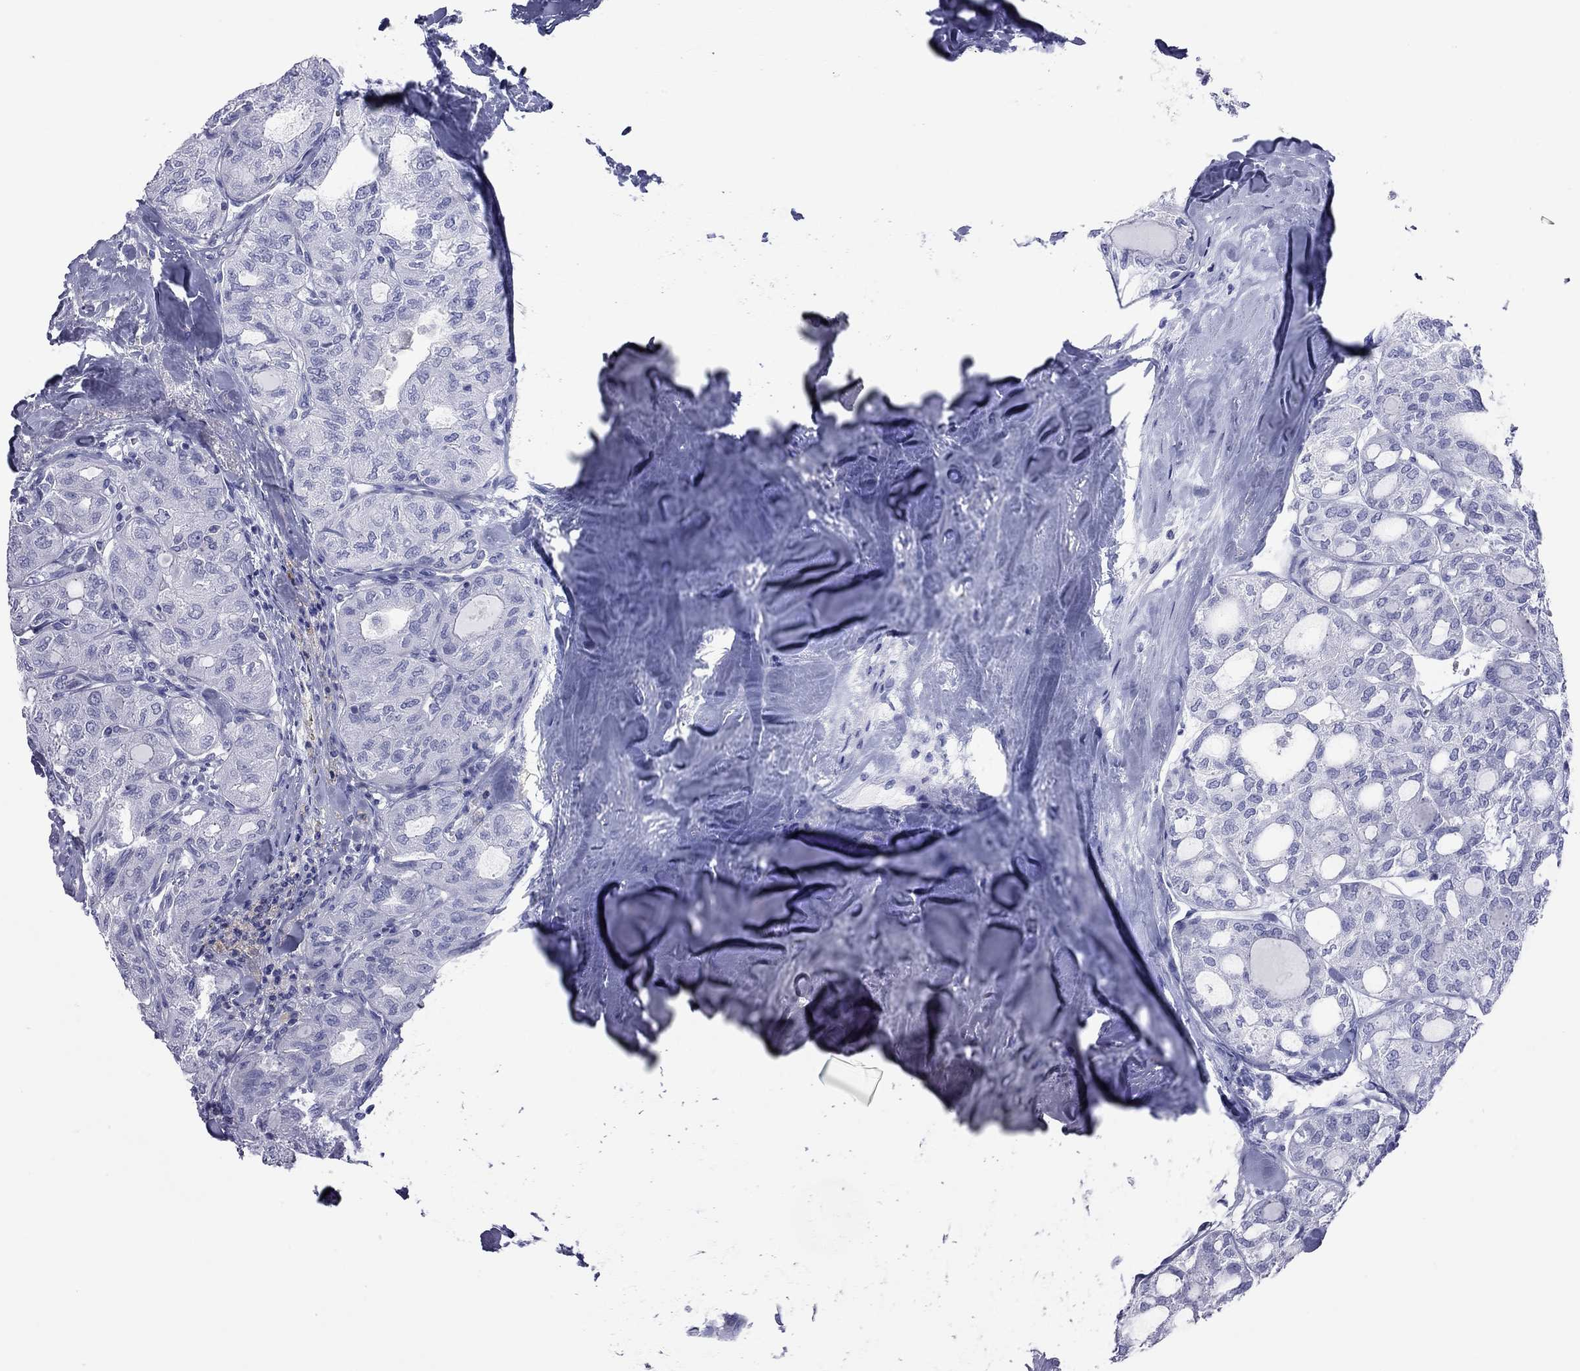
{"staining": {"intensity": "negative", "quantity": "none", "location": "none"}, "tissue": "thyroid cancer", "cell_type": "Tumor cells", "image_type": "cancer", "snomed": [{"axis": "morphology", "description": "Follicular adenoma carcinoma, NOS"}, {"axis": "topography", "description": "Thyroid gland"}], "caption": "Tumor cells are negative for brown protein staining in thyroid cancer.", "gene": "ACTL7B", "patient": {"sex": "male", "age": 75}}